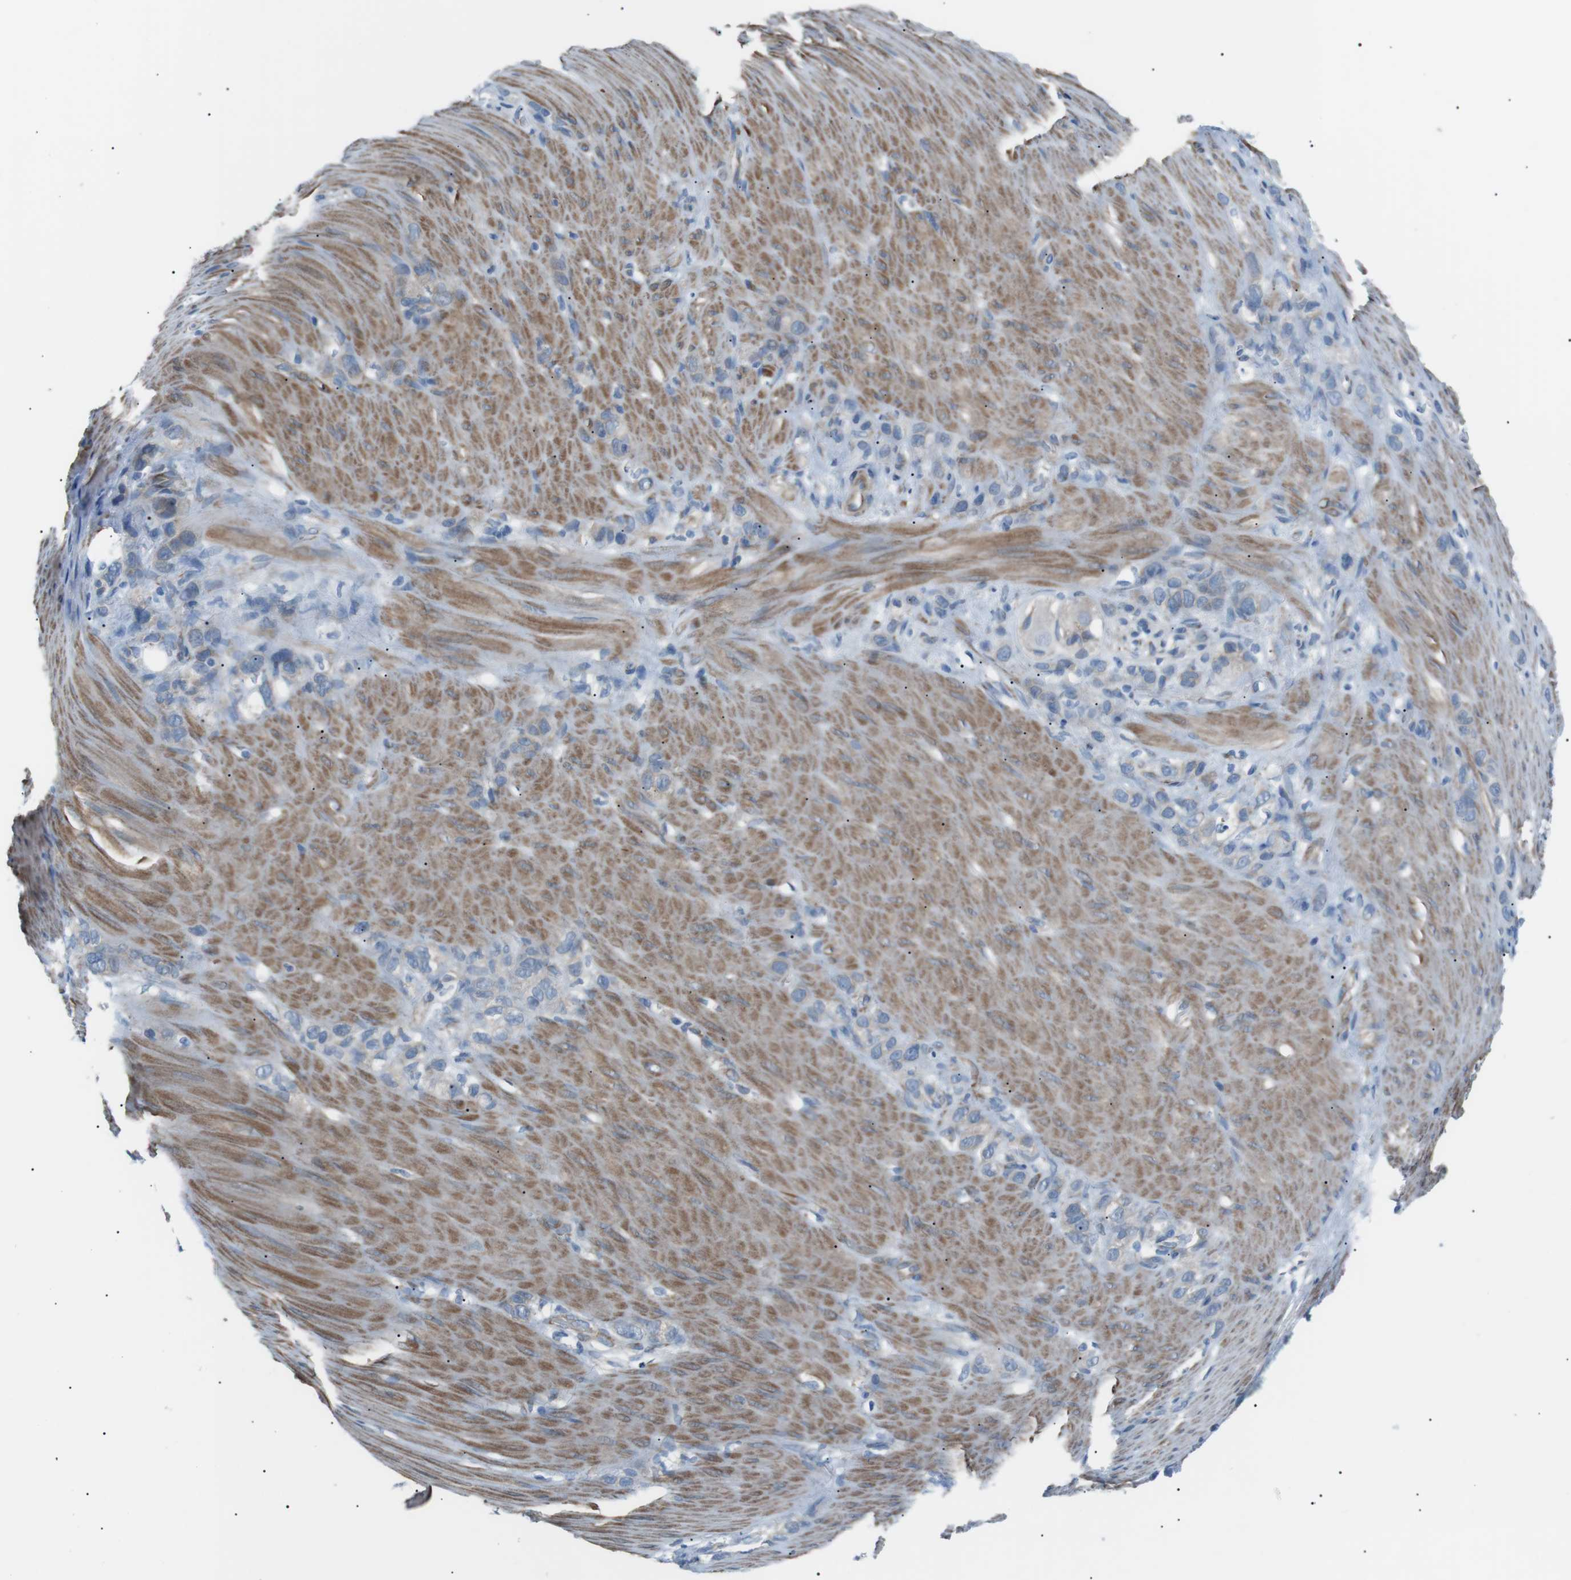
{"staining": {"intensity": "negative", "quantity": "none", "location": "none"}, "tissue": "stomach cancer", "cell_type": "Tumor cells", "image_type": "cancer", "snomed": [{"axis": "morphology", "description": "Normal tissue, NOS"}, {"axis": "morphology", "description": "Adenocarcinoma, NOS"}, {"axis": "morphology", "description": "Adenocarcinoma, High grade"}, {"axis": "topography", "description": "Stomach, upper"}, {"axis": "topography", "description": "Stomach"}], "caption": "Tumor cells are negative for brown protein staining in stomach cancer. (Stains: DAB IHC with hematoxylin counter stain, Microscopy: brightfield microscopy at high magnification).", "gene": "MTARC2", "patient": {"sex": "female", "age": 65}}